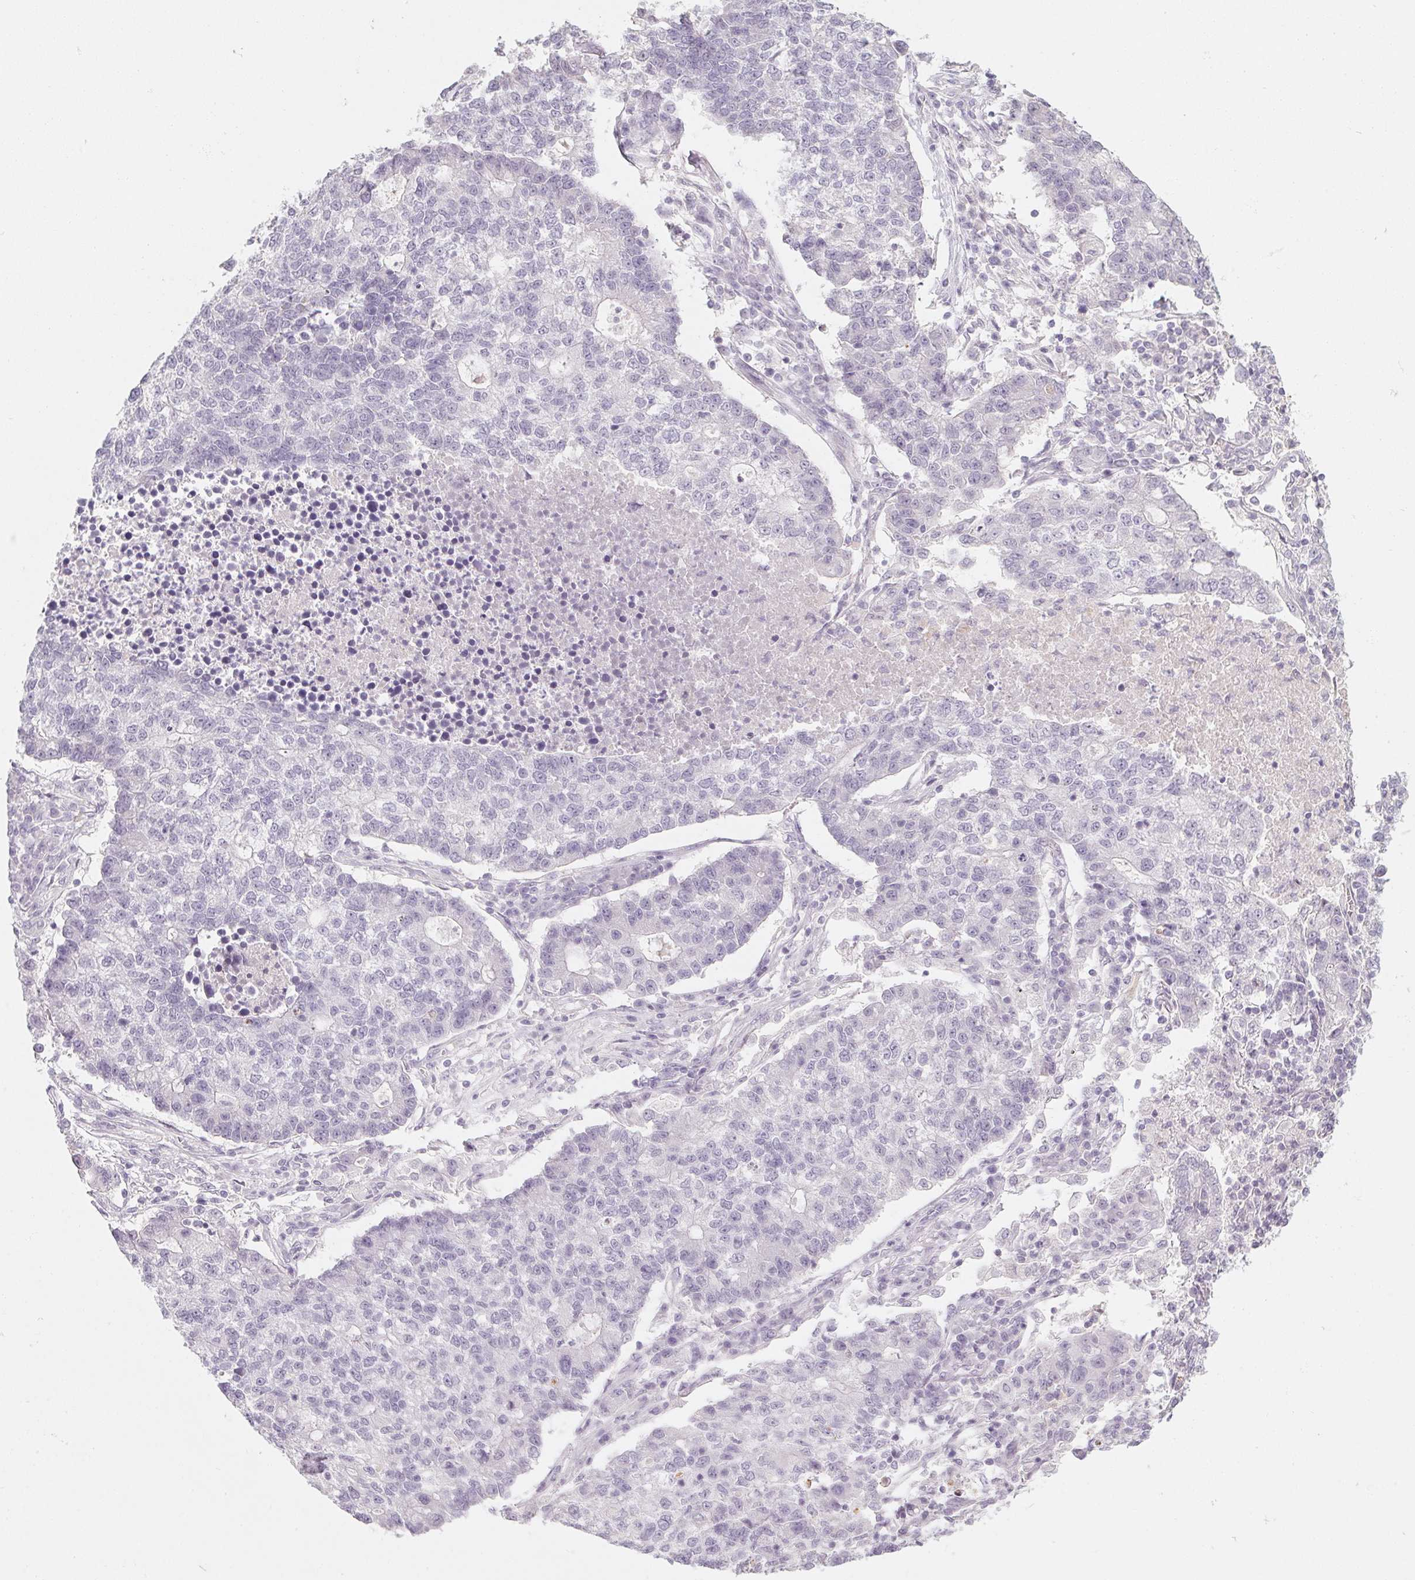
{"staining": {"intensity": "negative", "quantity": "none", "location": "none"}, "tissue": "lung cancer", "cell_type": "Tumor cells", "image_type": "cancer", "snomed": [{"axis": "morphology", "description": "Adenocarcinoma, NOS"}, {"axis": "topography", "description": "Lung"}], "caption": "A micrograph of human lung adenocarcinoma is negative for staining in tumor cells. (Immunohistochemistry (ihc), brightfield microscopy, high magnification).", "gene": "CAPZA3", "patient": {"sex": "male", "age": 57}}